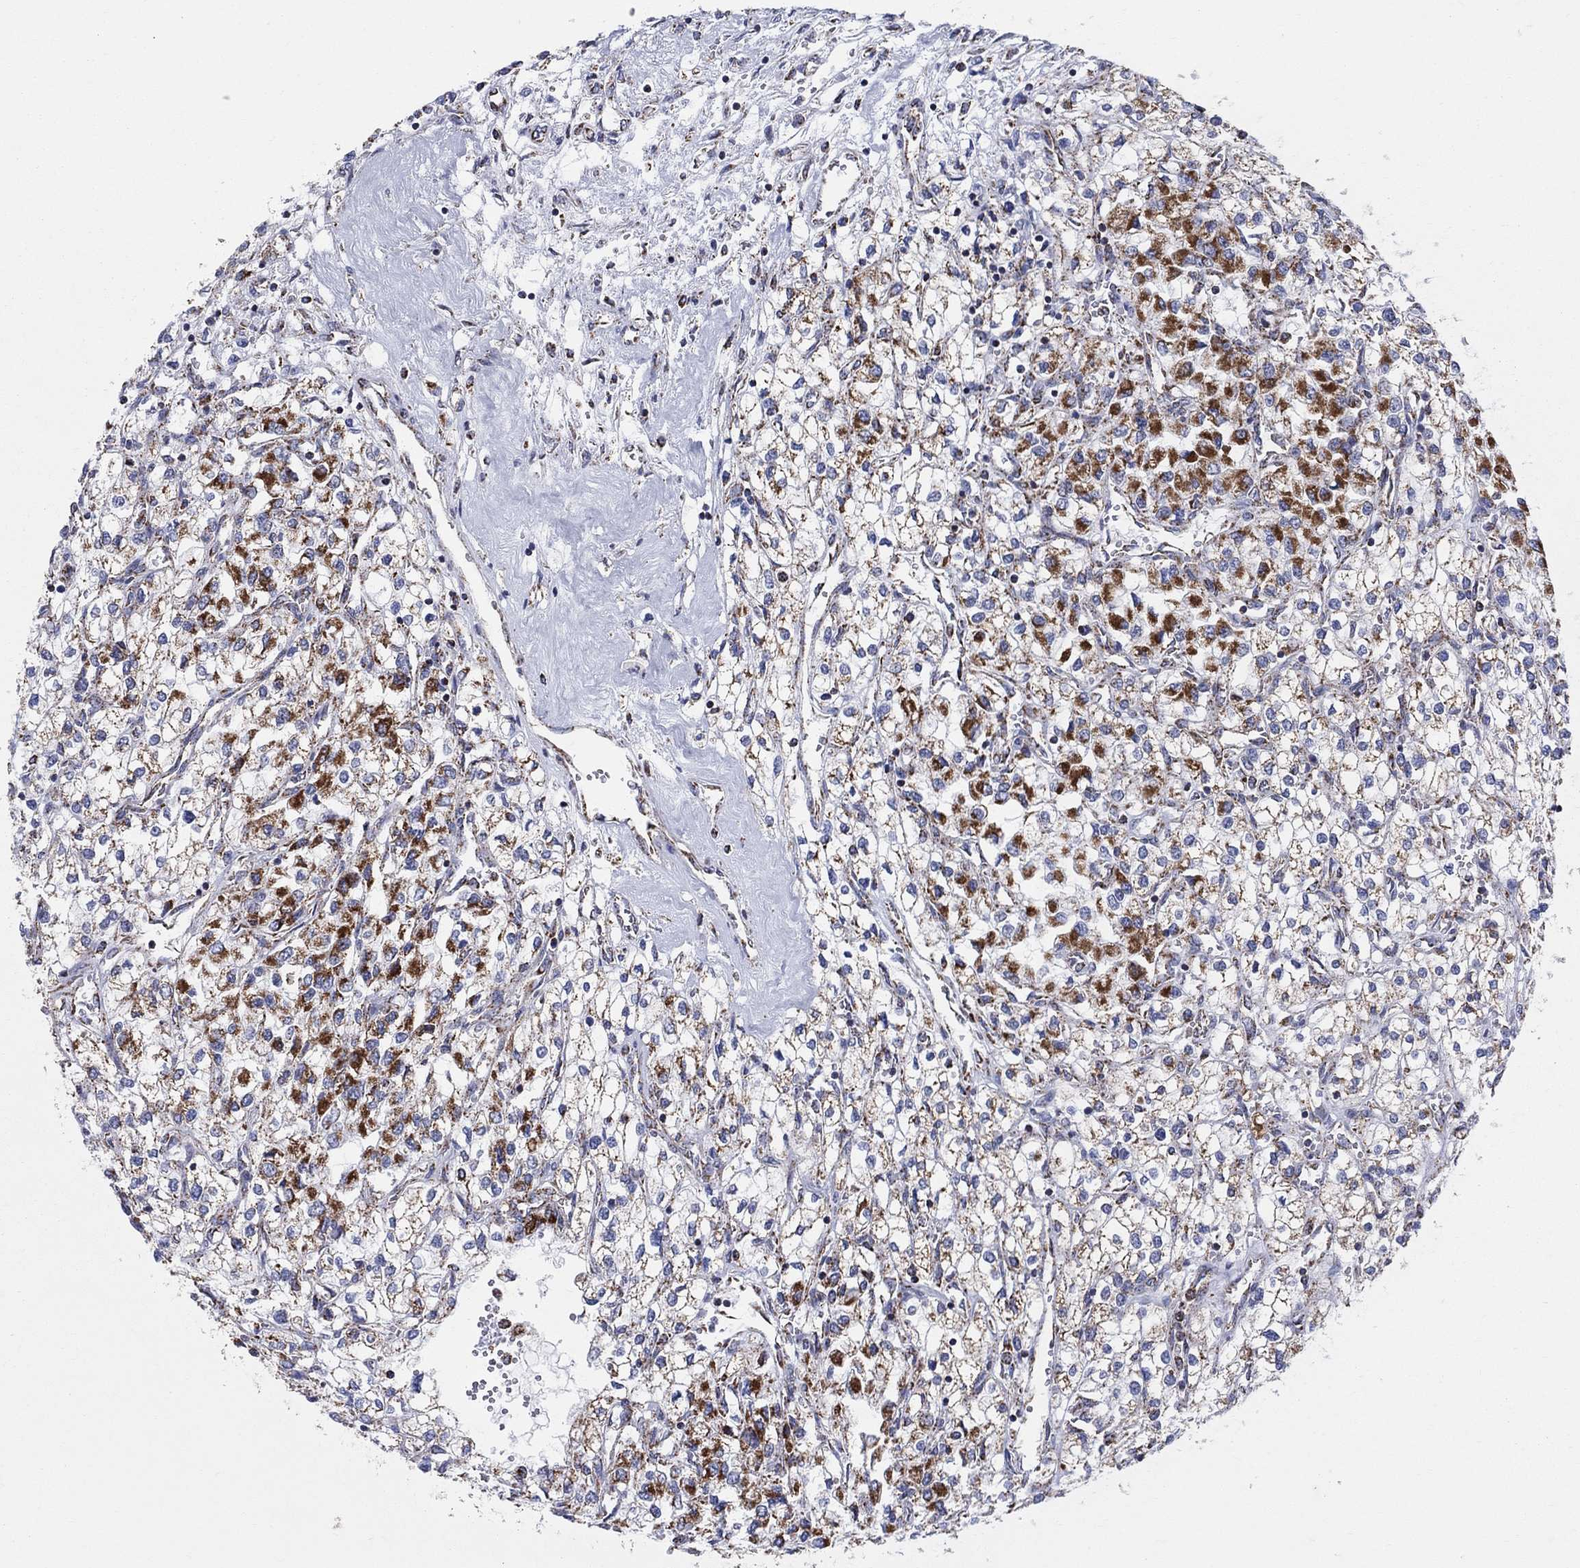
{"staining": {"intensity": "strong", "quantity": "25%-75%", "location": "cytoplasmic/membranous"}, "tissue": "renal cancer", "cell_type": "Tumor cells", "image_type": "cancer", "snomed": [{"axis": "morphology", "description": "Adenocarcinoma, NOS"}, {"axis": "topography", "description": "Kidney"}], "caption": "This photomicrograph displays immunohistochemistry staining of adenocarcinoma (renal), with high strong cytoplasmic/membranous staining in about 25%-75% of tumor cells.", "gene": "KISS1R", "patient": {"sex": "male", "age": 80}}